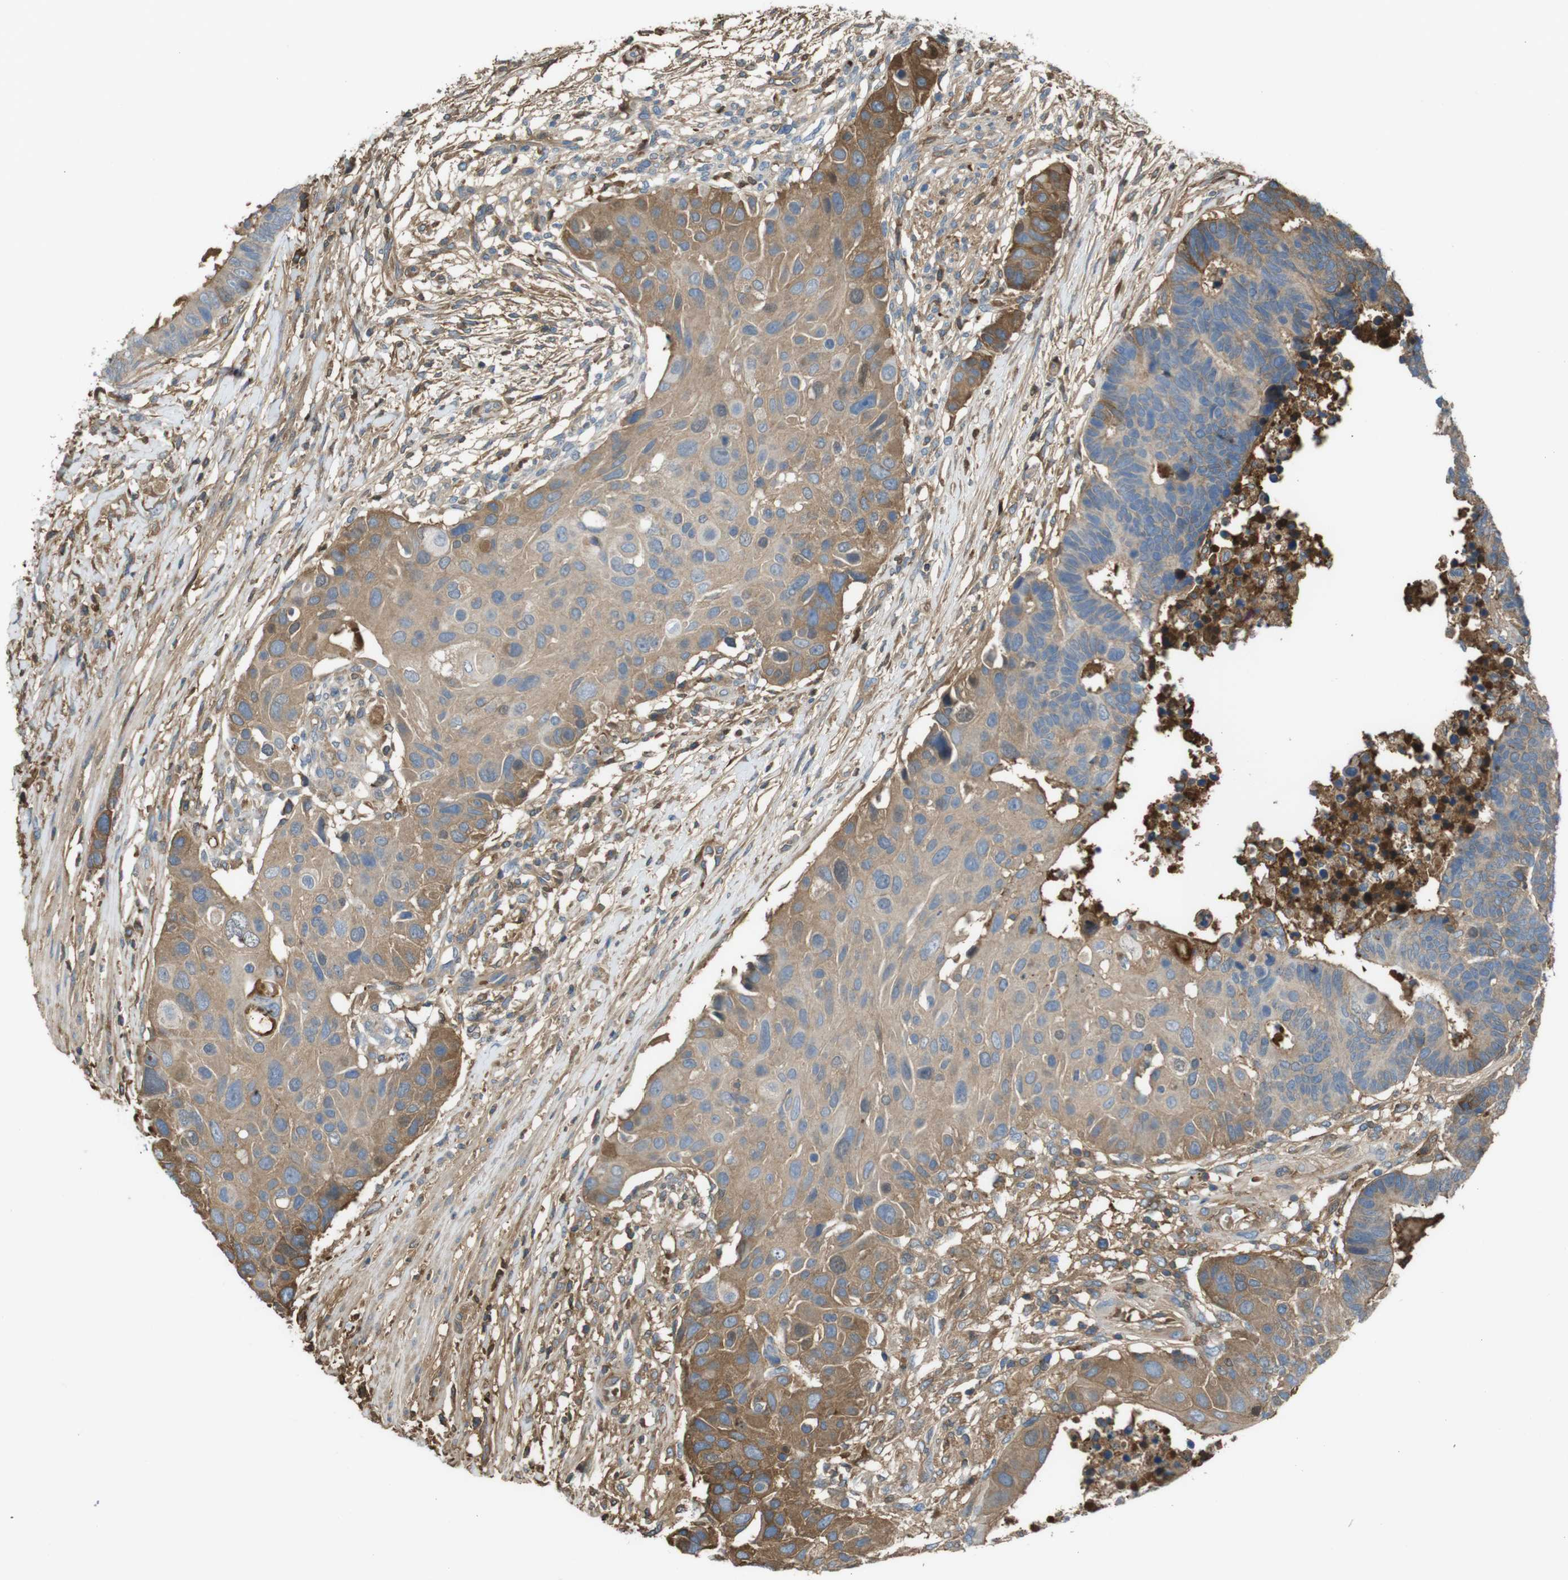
{"staining": {"intensity": "moderate", "quantity": "25%-75%", "location": "cytoplasmic/membranous"}, "tissue": "colorectal cancer", "cell_type": "Tumor cells", "image_type": "cancer", "snomed": [{"axis": "morphology", "description": "Adenocarcinoma, NOS"}, {"axis": "topography", "description": "Rectum"}], "caption": "The photomicrograph shows staining of colorectal adenocarcinoma, revealing moderate cytoplasmic/membranous protein expression (brown color) within tumor cells. The staining is performed using DAB (3,3'-diaminobenzidine) brown chromogen to label protein expression. The nuclei are counter-stained blue using hematoxylin.", "gene": "LTBP4", "patient": {"sex": "male", "age": 51}}